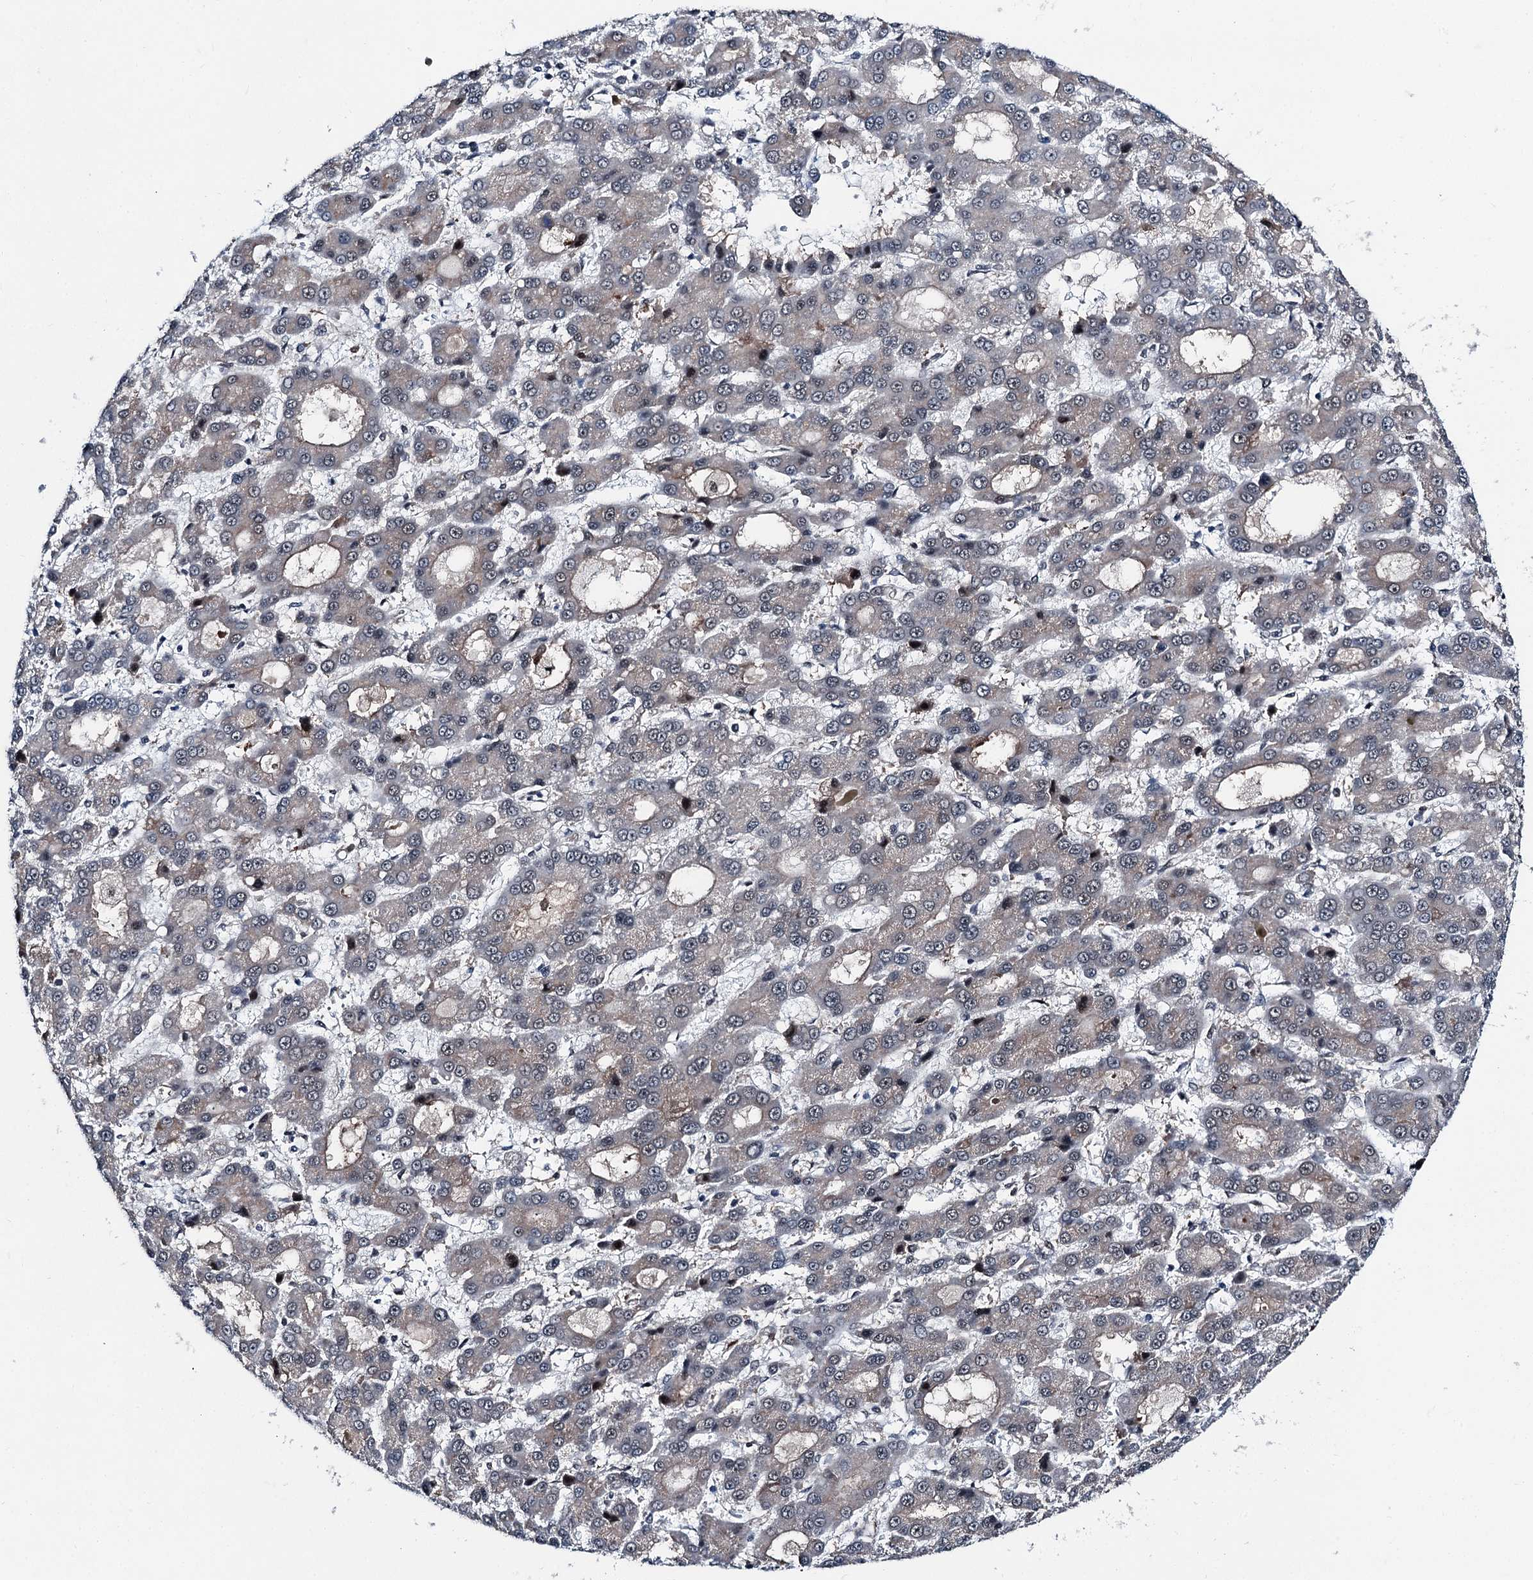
{"staining": {"intensity": "weak", "quantity": "<25%", "location": "nuclear"}, "tissue": "liver cancer", "cell_type": "Tumor cells", "image_type": "cancer", "snomed": [{"axis": "morphology", "description": "Carcinoma, Hepatocellular, NOS"}, {"axis": "topography", "description": "Liver"}], "caption": "Immunohistochemistry (IHC) micrograph of hepatocellular carcinoma (liver) stained for a protein (brown), which demonstrates no staining in tumor cells.", "gene": "PSMD13", "patient": {"sex": "male", "age": 70}}